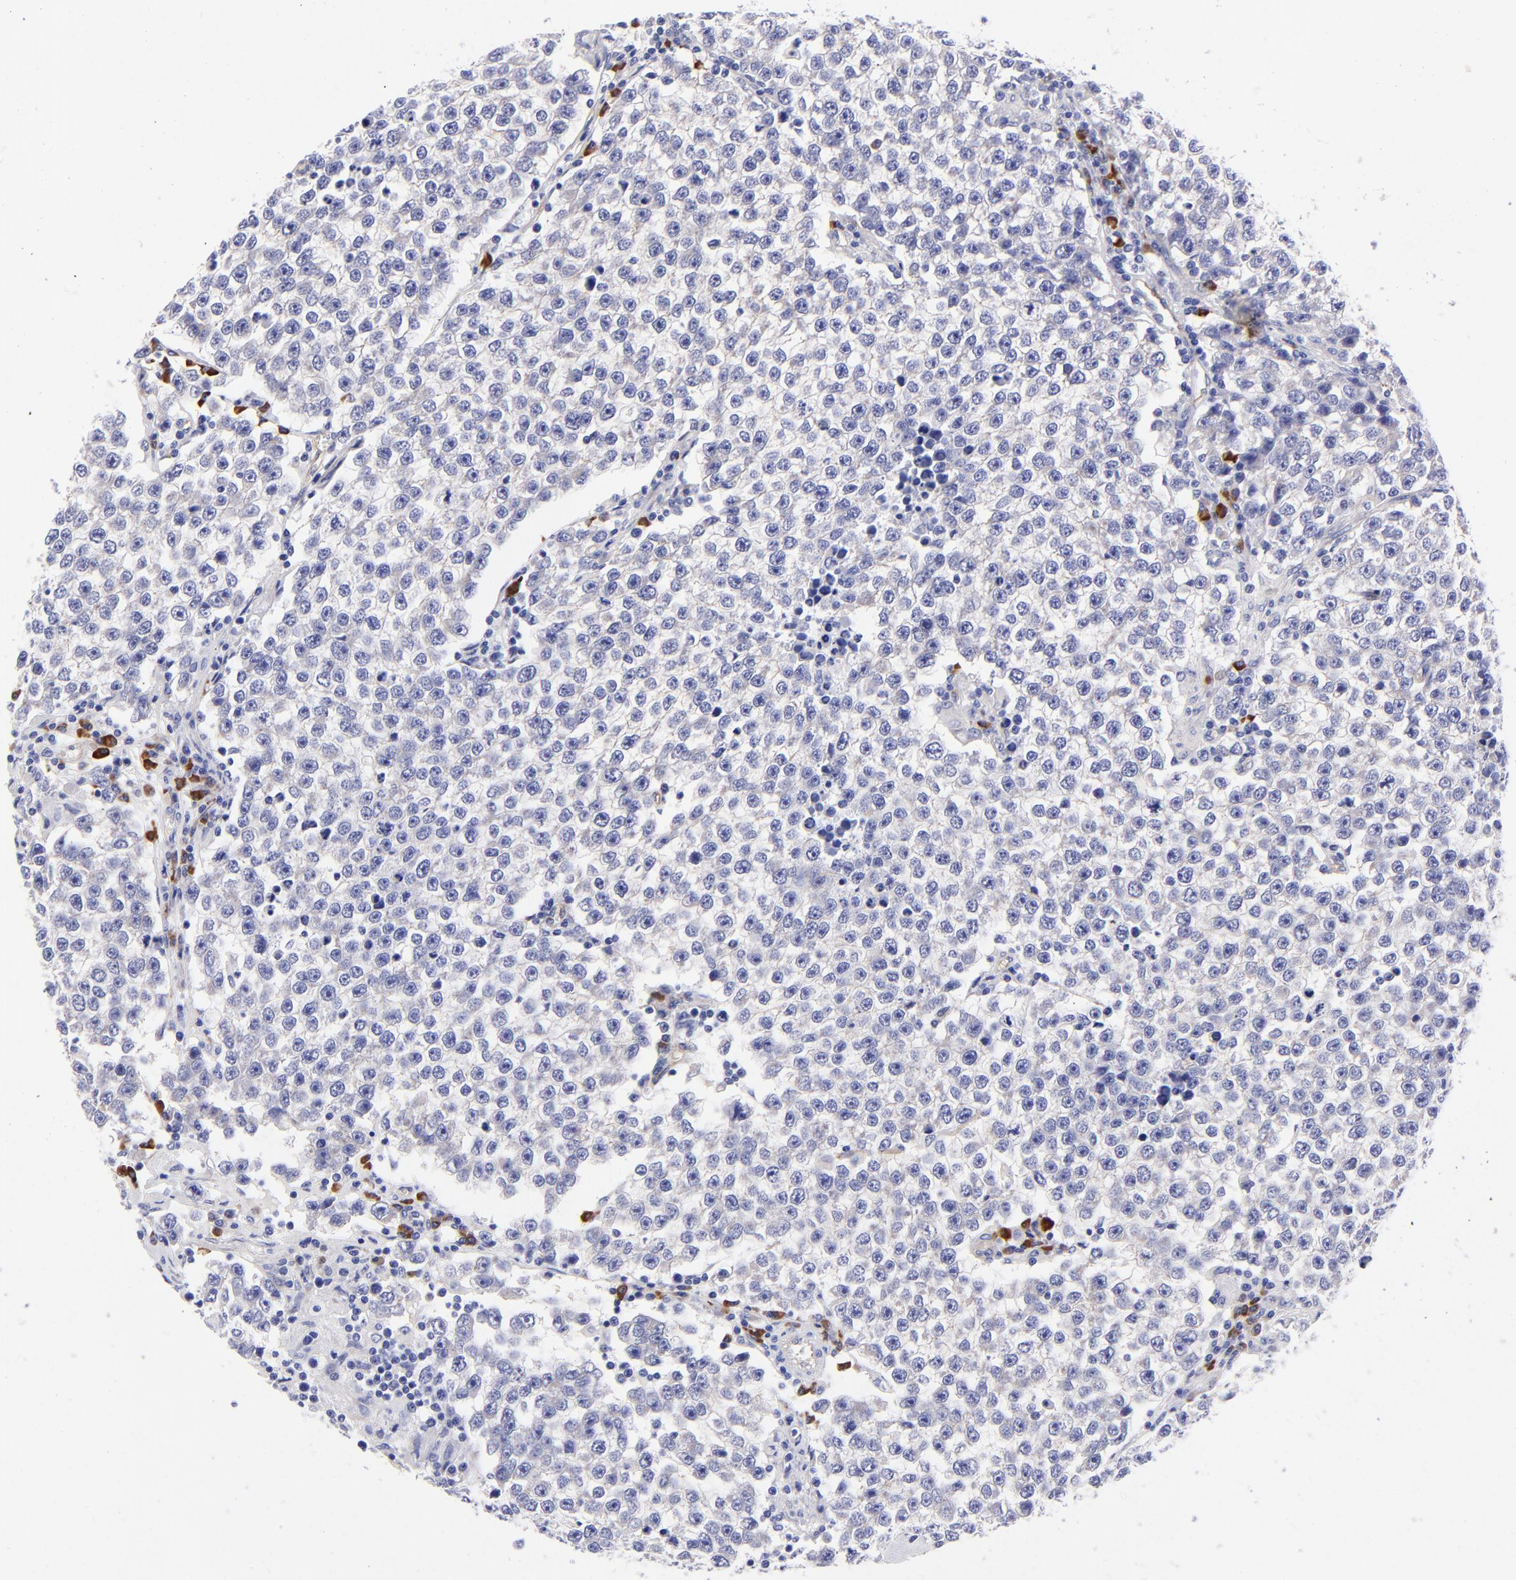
{"staining": {"intensity": "negative", "quantity": "none", "location": "none"}, "tissue": "testis cancer", "cell_type": "Tumor cells", "image_type": "cancer", "snomed": [{"axis": "morphology", "description": "Seminoma, NOS"}, {"axis": "topography", "description": "Testis"}], "caption": "Tumor cells are negative for brown protein staining in testis seminoma.", "gene": "PPFIBP1", "patient": {"sex": "male", "age": 36}}